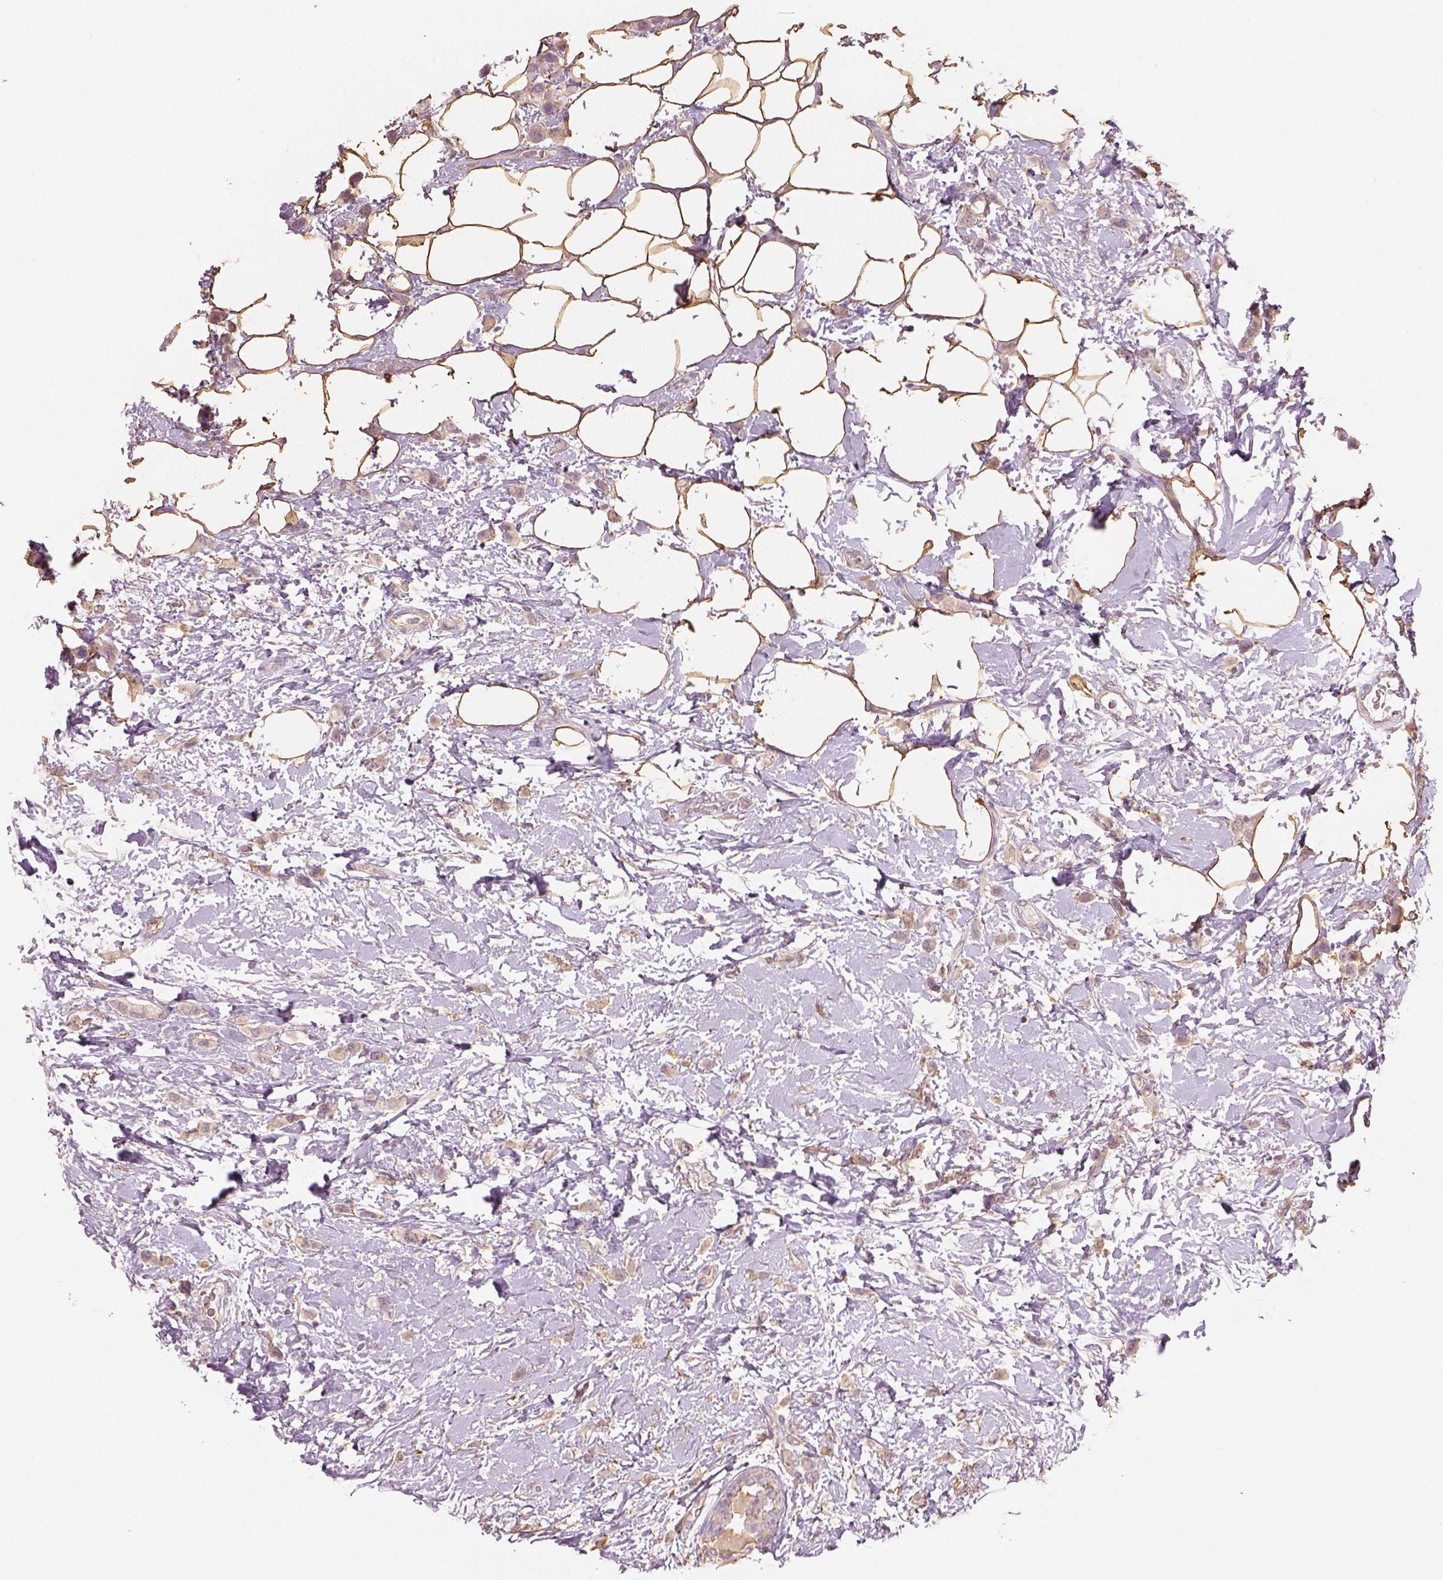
{"staining": {"intensity": "weak", "quantity": ">75%", "location": "cytoplasmic/membranous"}, "tissue": "breast cancer", "cell_type": "Tumor cells", "image_type": "cancer", "snomed": [{"axis": "morphology", "description": "Lobular carcinoma"}, {"axis": "topography", "description": "Breast"}], "caption": "This micrograph reveals IHC staining of human lobular carcinoma (breast), with low weak cytoplasmic/membranous expression in about >75% of tumor cells.", "gene": "AP2B1", "patient": {"sex": "female", "age": 66}}